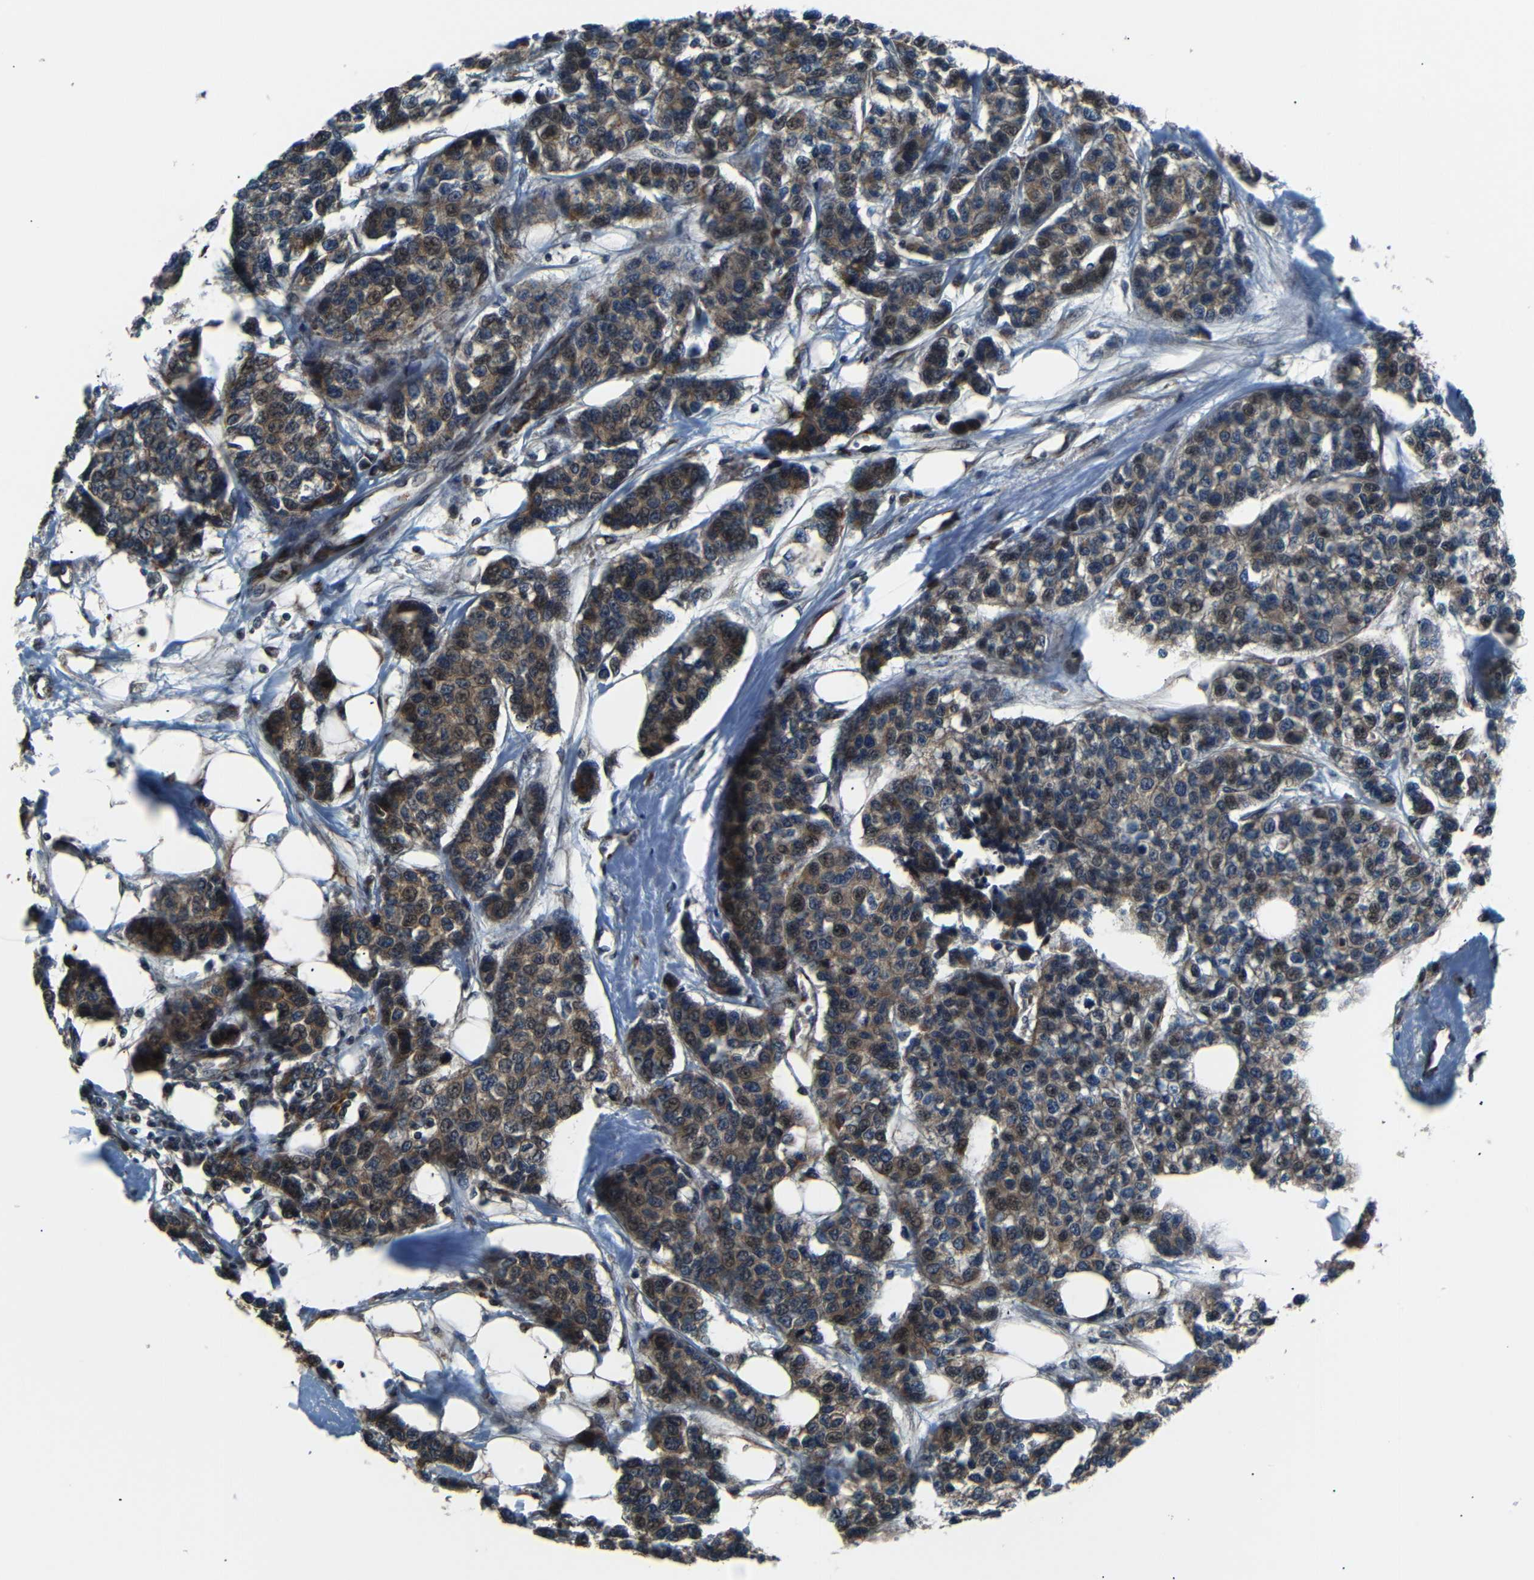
{"staining": {"intensity": "moderate", "quantity": ">75%", "location": "cytoplasmic/membranous,nuclear"}, "tissue": "breast cancer", "cell_type": "Tumor cells", "image_type": "cancer", "snomed": [{"axis": "morphology", "description": "Duct carcinoma"}, {"axis": "topography", "description": "Breast"}], "caption": "DAB immunohistochemical staining of human breast cancer exhibits moderate cytoplasmic/membranous and nuclear protein expression in about >75% of tumor cells.", "gene": "AKAP9", "patient": {"sex": "female", "age": 51}}